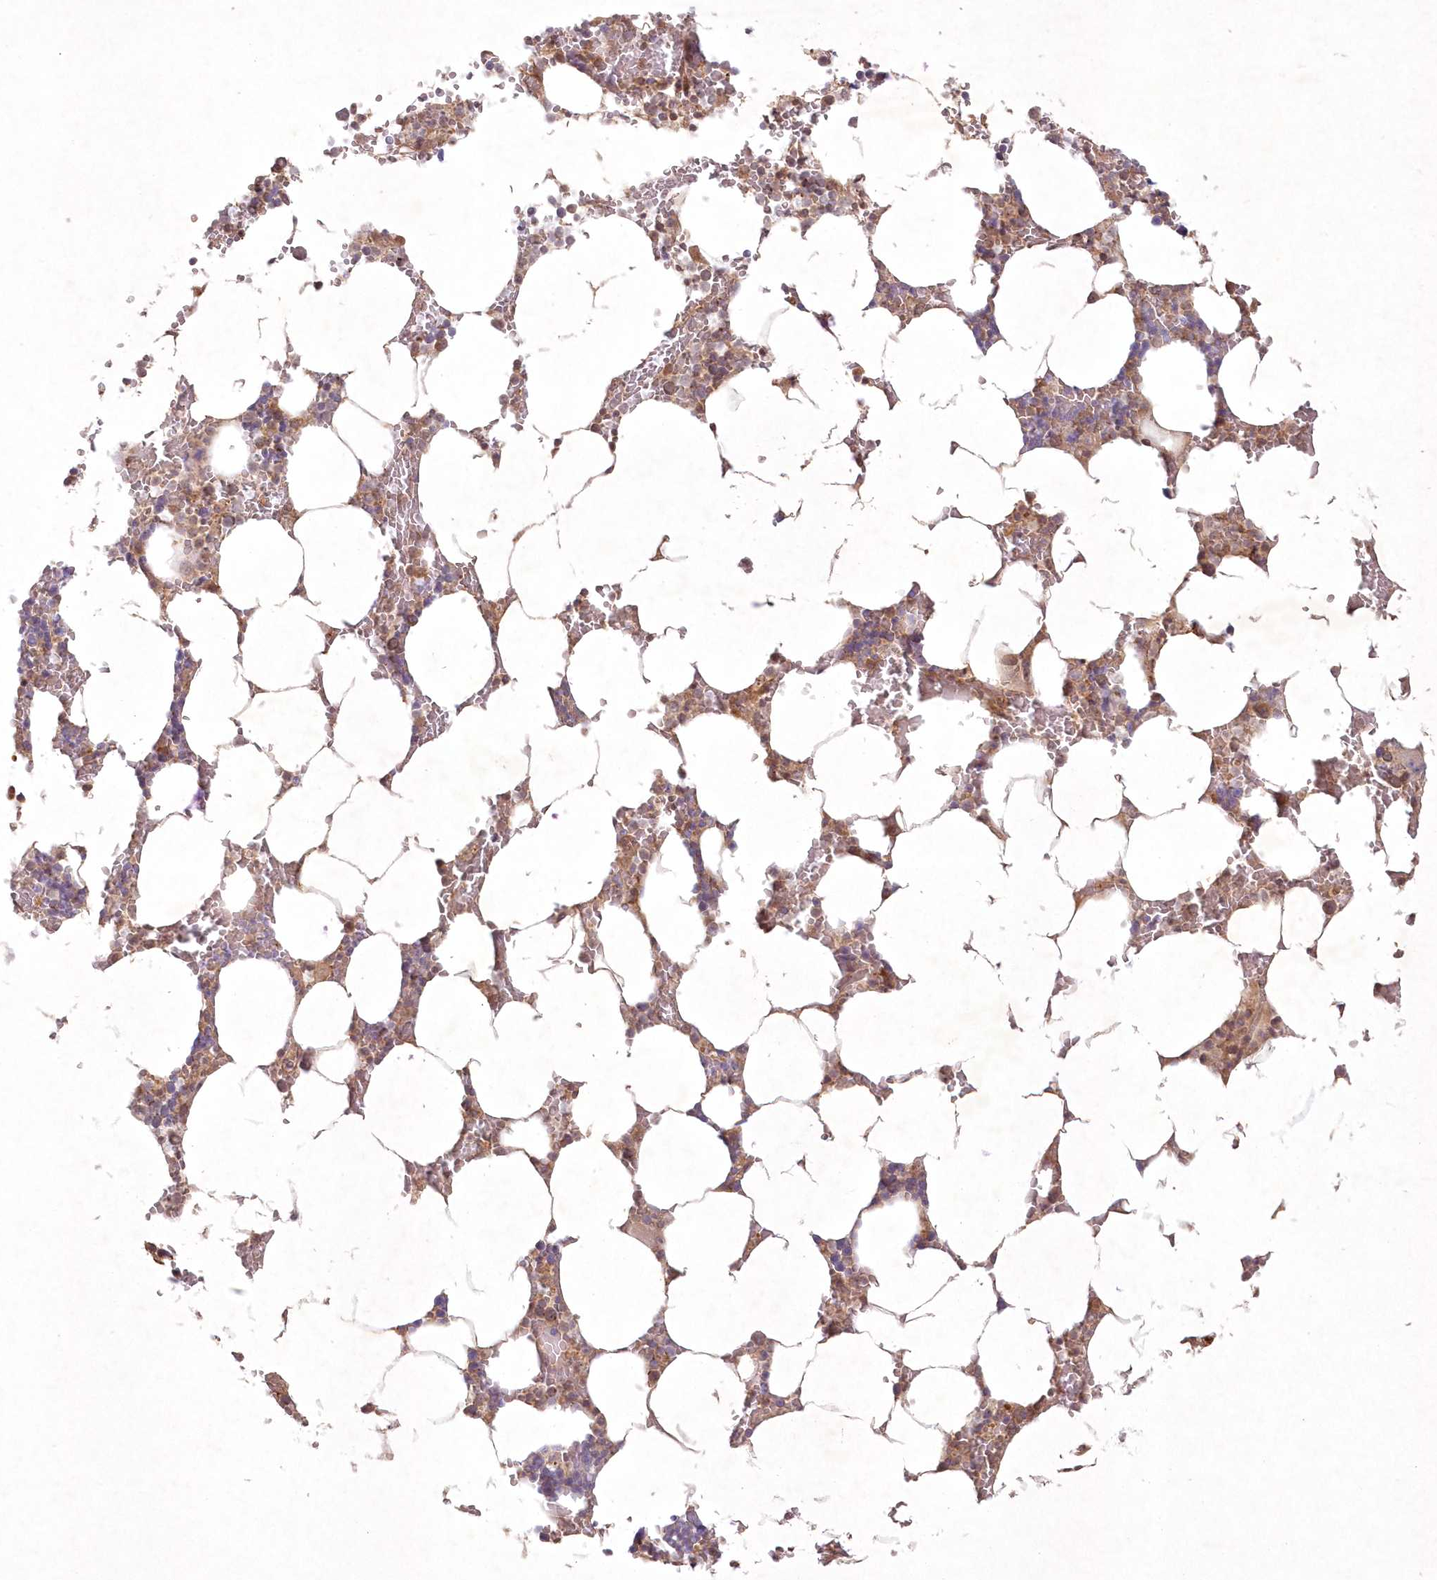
{"staining": {"intensity": "moderate", "quantity": "25%-75%", "location": "cytoplasmic/membranous"}, "tissue": "bone marrow", "cell_type": "Hematopoietic cells", "image_type": "normal", "snomed": [{"axis": "morphology", "description": "Normal tissue, NOS"}, {"axis": "topography", "description": "Bone marrow"}], "caption": "Bone marrow stained with immunohistochemistry (IHC) demonstrates moderate cytoplasmic/membranous expression in approximately 25%-75% of hematopoietic cells.", "gene": "TOGARAM2", "patient": {"sex": "male", "age": 70}}